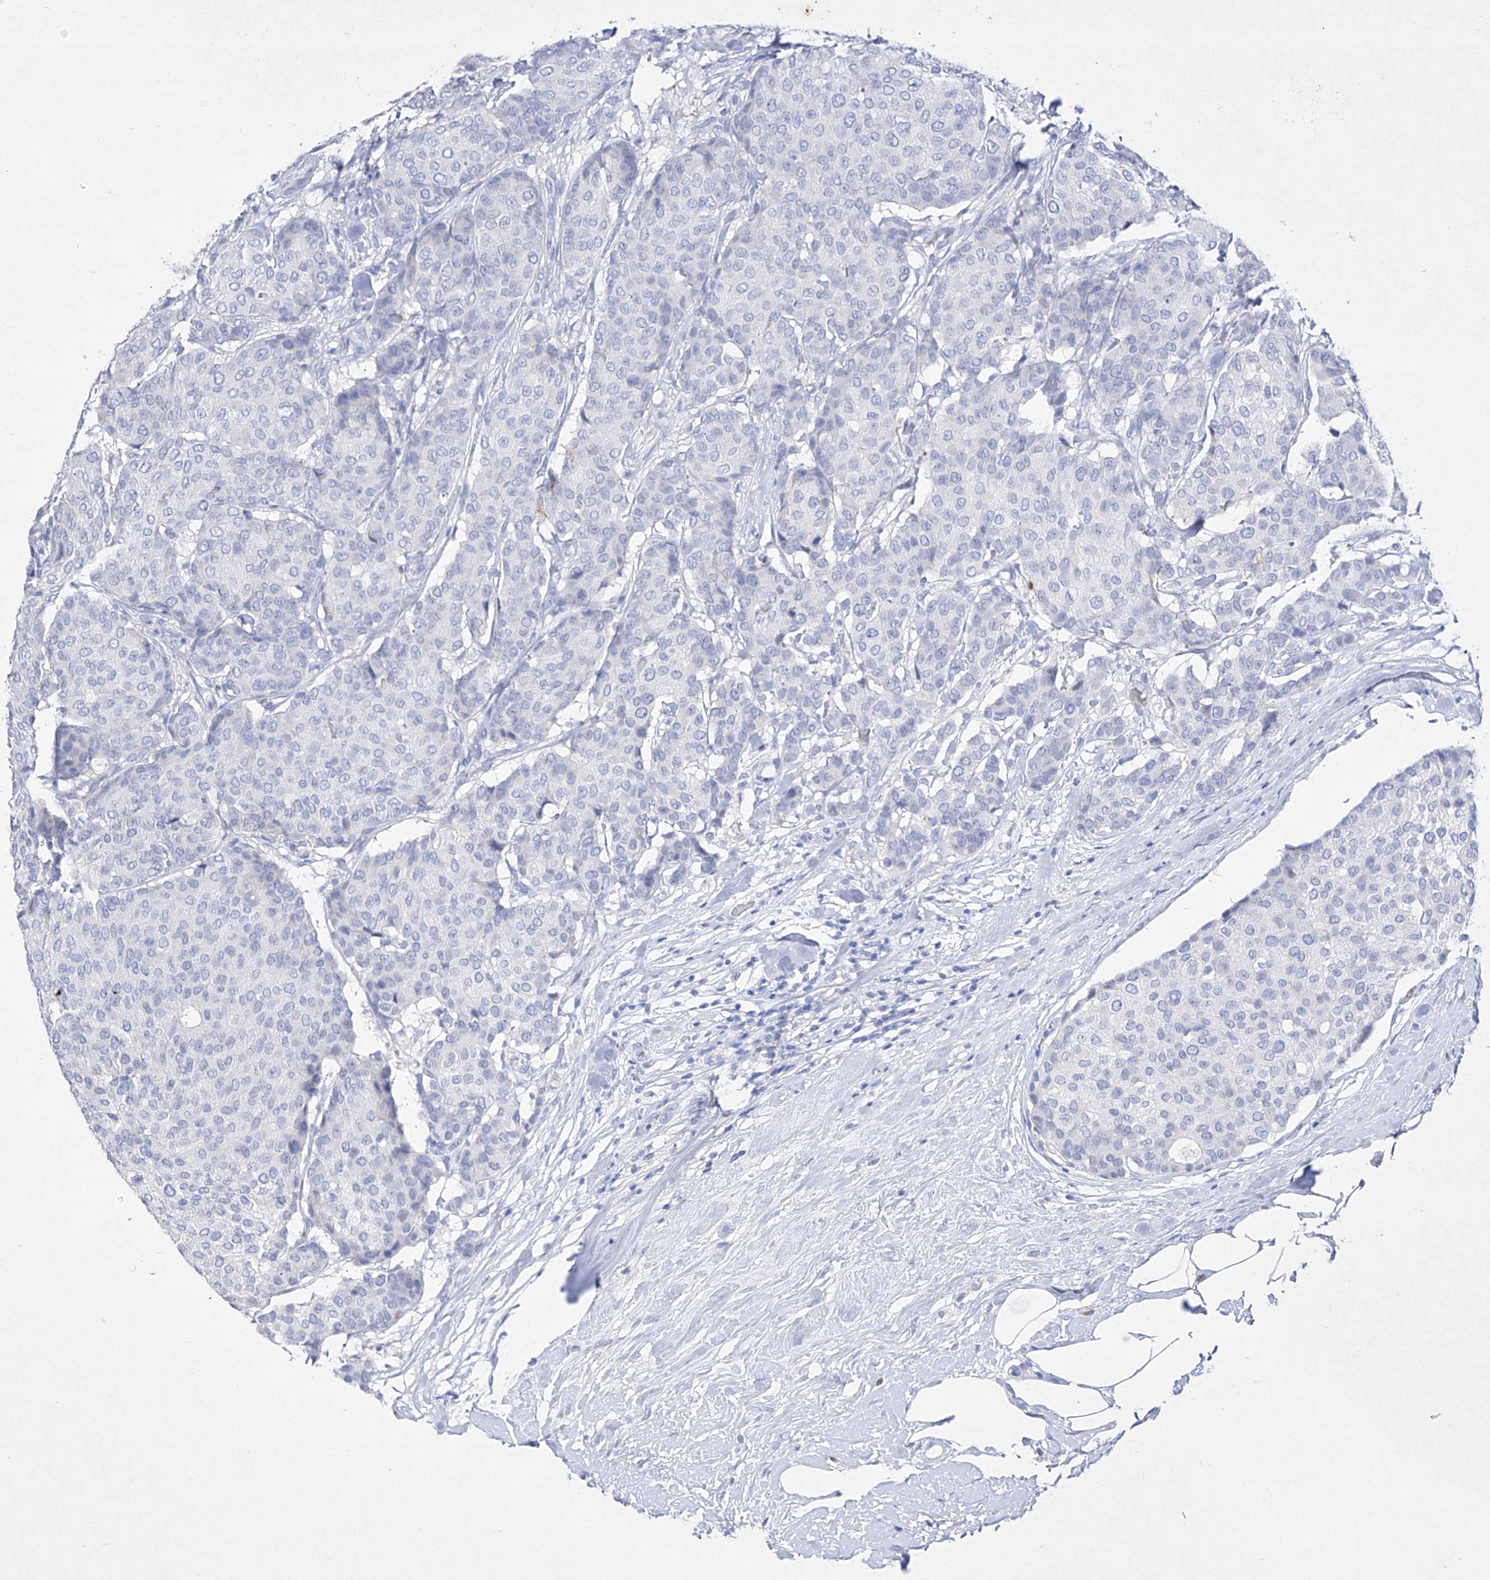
{"staining": {"intensity": "negative", "quantity": "none", "location": "none"}, "tissue": "breast cancer", "cell_type": "Tumor cells", "image_type": "cancer", "snomed": [{"axis": "morphology", "description": "Duct carcinoma"}, {"axis": "topography", "description": "Breast"}], "caption": "The image reveals no significant positivity in tumor cells of breast cancer (intraductal carcinoma).", "gene": "TM7SF2", "patient": {"sex": "female", "age": 75}}